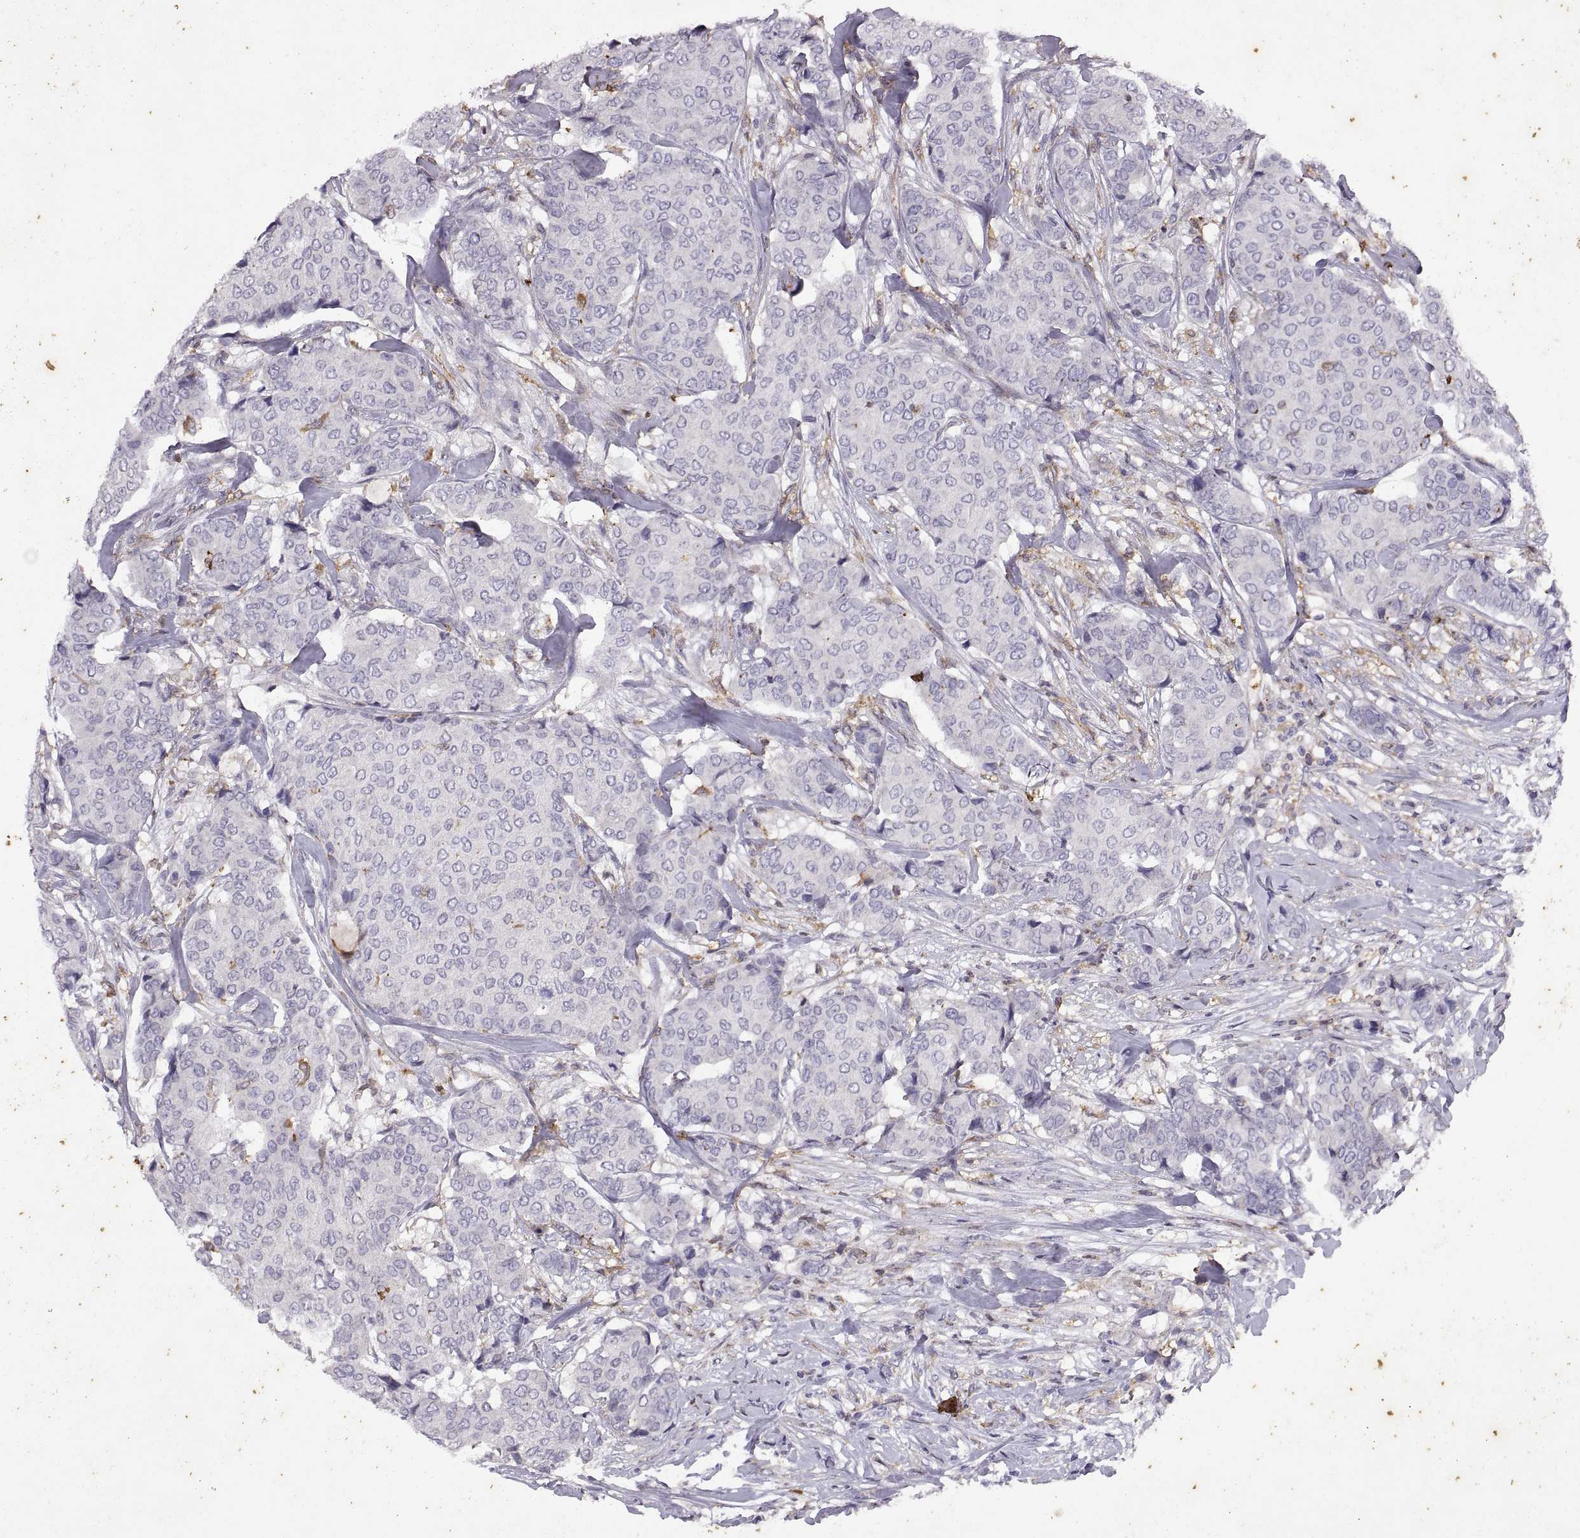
{"staining": {"intensity": "negative", "quantity": "none", "location": "none"}, "tissue": "breast cancer", "cell_type": "Tumor cells", "image_type": "cancer", "snomed": [{"axis": "morphology", "description": "Duct carcinoma"}, {"axis": "topography", "description": "Breast"}], "caption": "This is an immunohistochemistry (IHC) micrograph of breast cancer (infiltrating ductal carcinoma). There is no staining in tumor cells.", "gene": "DOK3", "patient": {"sex": "female", "age": 75}}